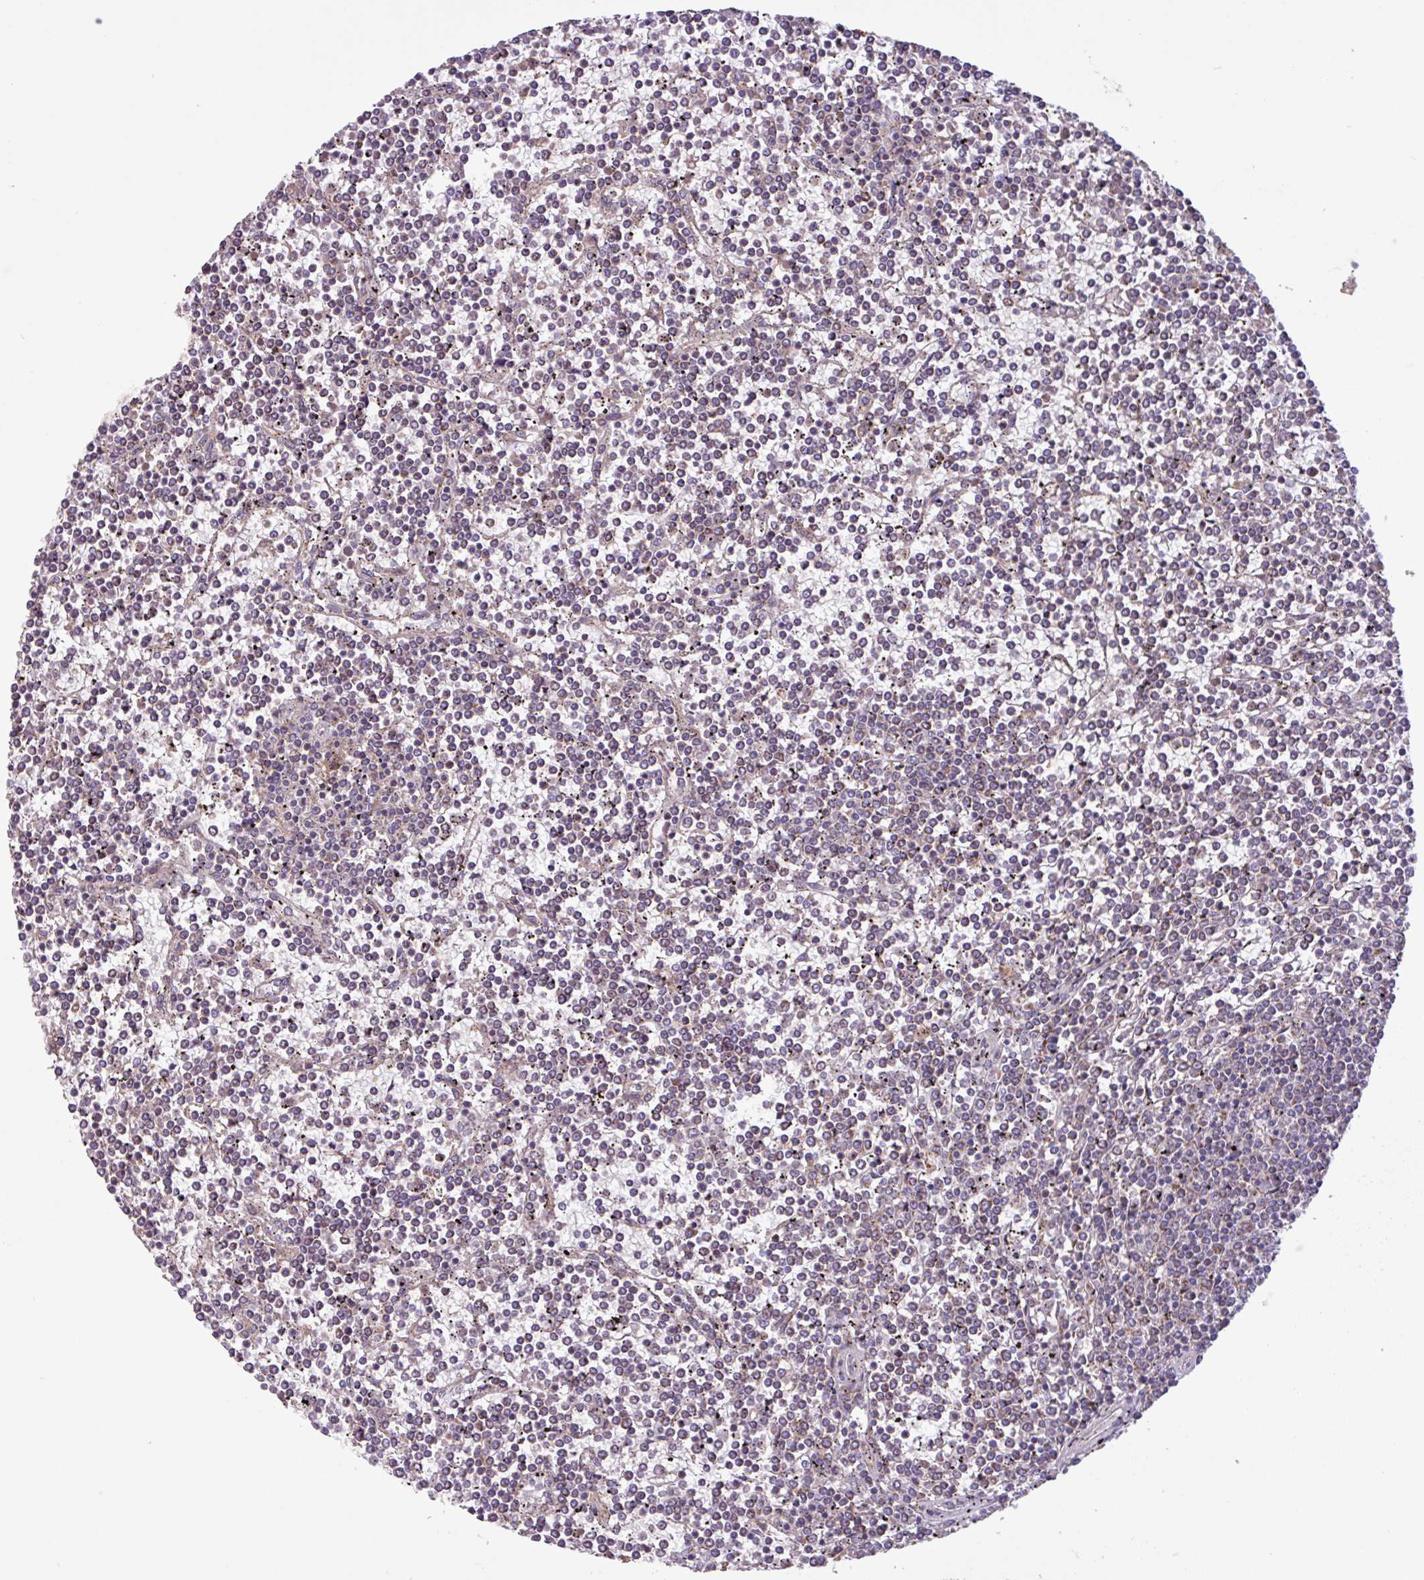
{"staining": {"intensity": "negative", "quantity": "none", "location": "none"}, "tissue": "lymphoma", "cell_type": "Tumor cells", "image_type": "cancer", "snomed": [{"axis": "morphology", "description": "Malignant lymphoma, non-Hodgkin's type, Low grade"}, {"axis": "topography", "description": "Spleen"}], "caption": "High magnification brightfield microscopy of low-grade malignant lymphoma, non-Hodgkin's type stained with DAB (3,3'-diaminobenzidine) (brown) and counterstained with hematoxylin (blue): tumor cells show no significant positivity.", "gene": "L3MBTL3", "patient": {"sex": "female", "age": 19}}